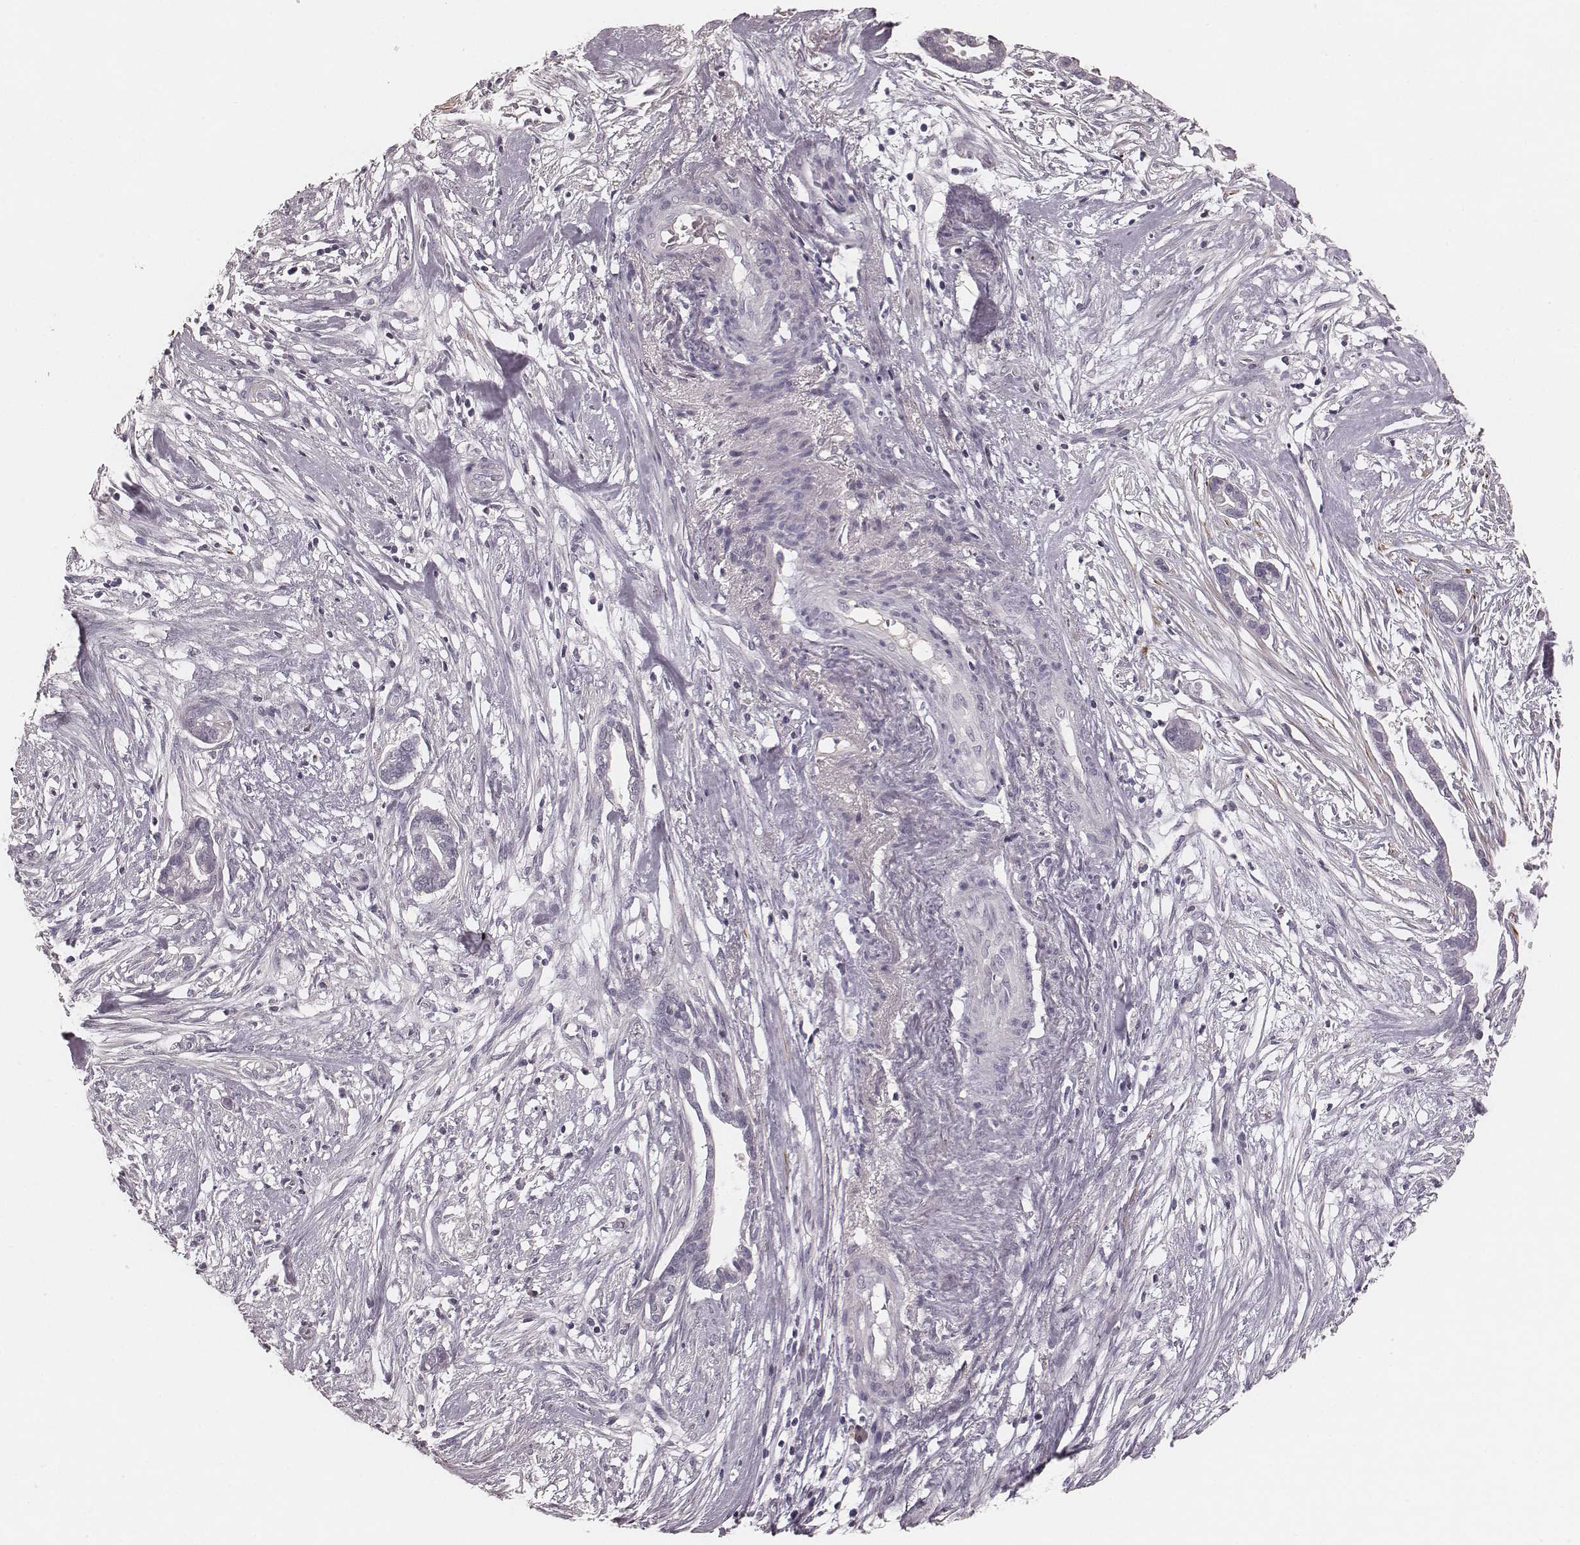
{"staining": {"intensity": "negative", "quantity": "none", "location": "none"}, "tissue": "cervical cancer", "cell_type": "Tumor cells", "image_type": "cancer", "snomed": [{"axis": "morphology", "description": "Adenocarcinoma, NOS"}, {"axis": "topography", "description": "Cervix"}], "caption": "Micrograph shows no significant protein staining in tumor cells of adenocarcinoma (cervical). (DAB (3,3'-diaminobenzidine) immunohistochemistry (IHC) with hematoxylin counter stain).", "gene": "SMIM24", "patient": {"sex": "female", "age": 62}}